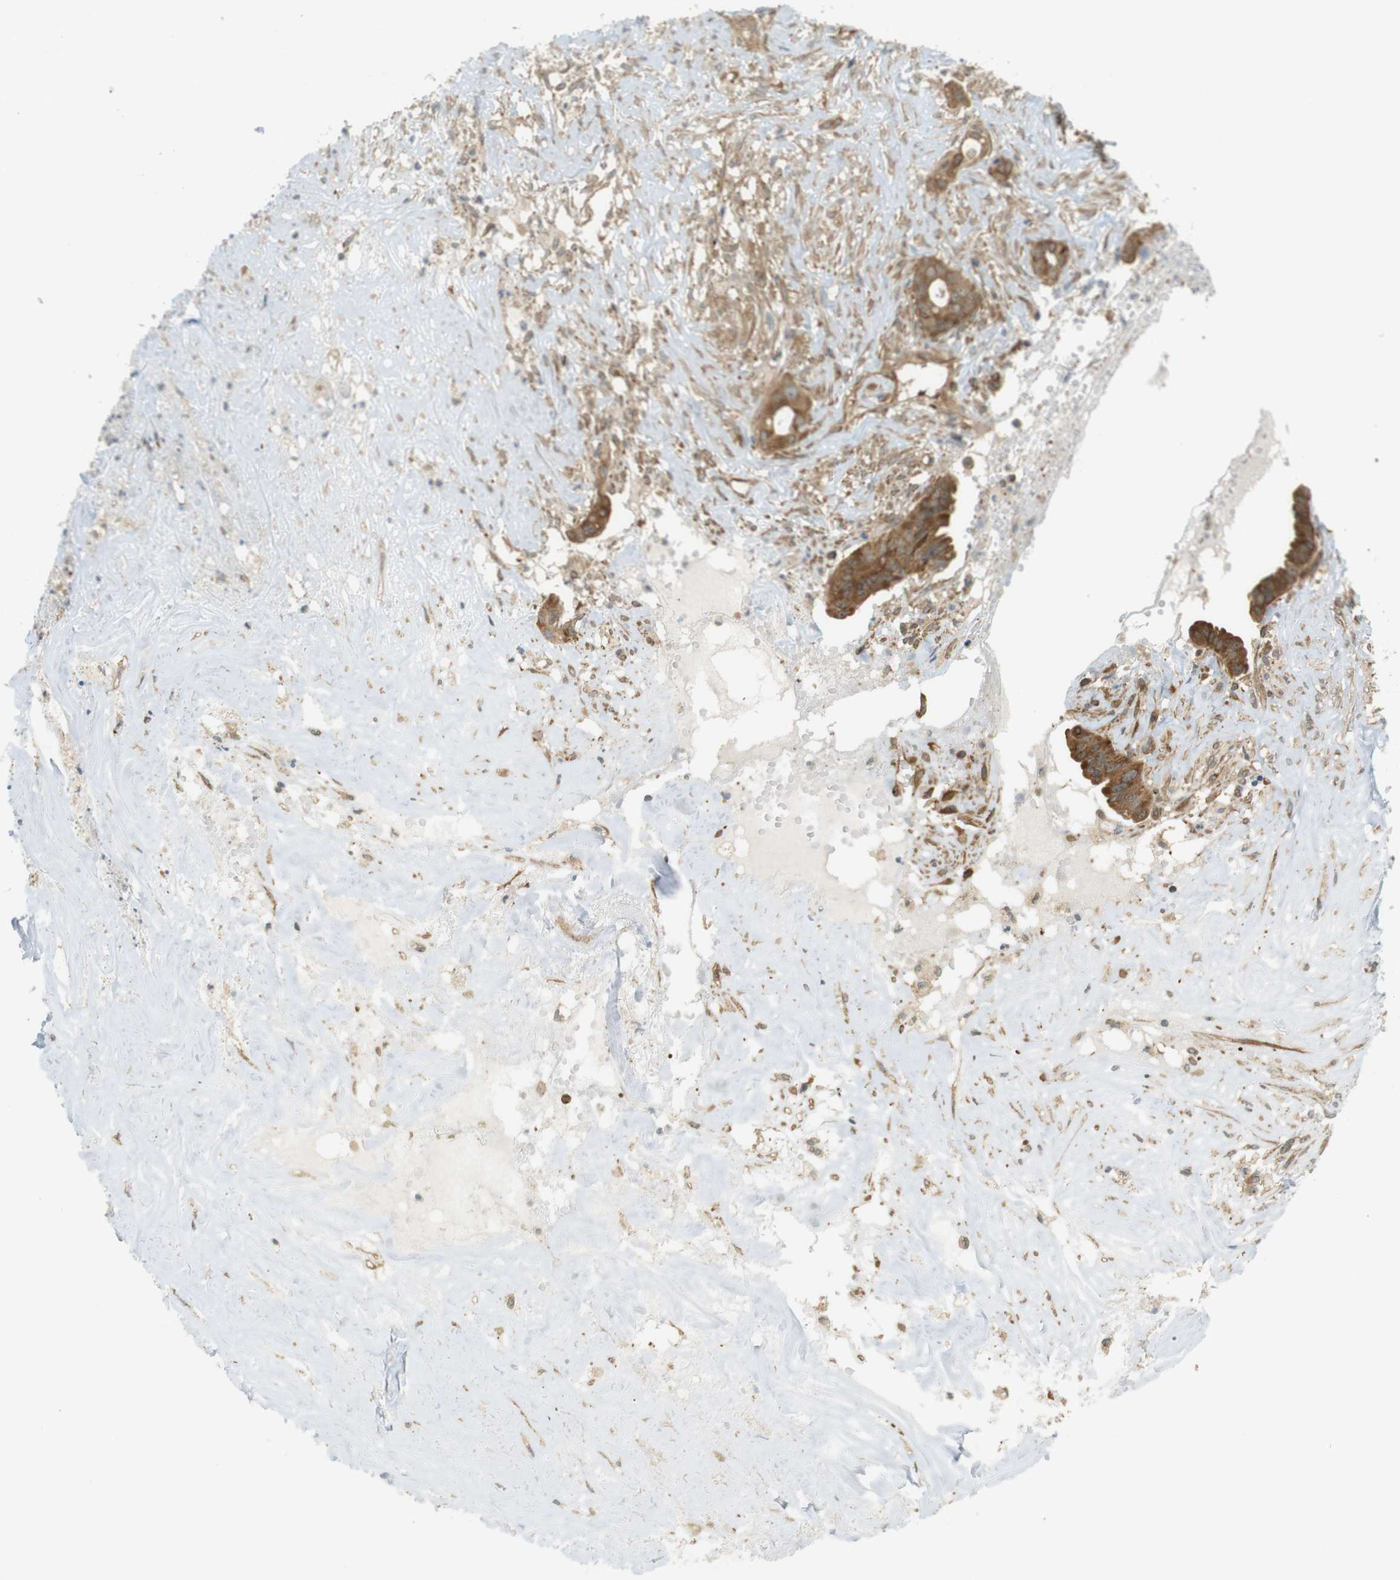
{"staining": {"intensity": "moderate", "quantity": ">75%", "location": "cytoplasmic/membranous,nuclear"}, "tissue": "liver cancer", "cell_type": "Tumor cells", "image_type": "cancer", "snomed": [{"axis": "morphology", "description": "Cholangiocarcinoma"}, {"axis": "topography", "description": "Liver"}], "caption": "Liver cholangiocarcinoma stained for a protein displays moderate cytoplasmic/membranous and nuclear positivity in tumor cells.", "gene": "PA2G4", "patient": {"sex": "female", "age": 61}}